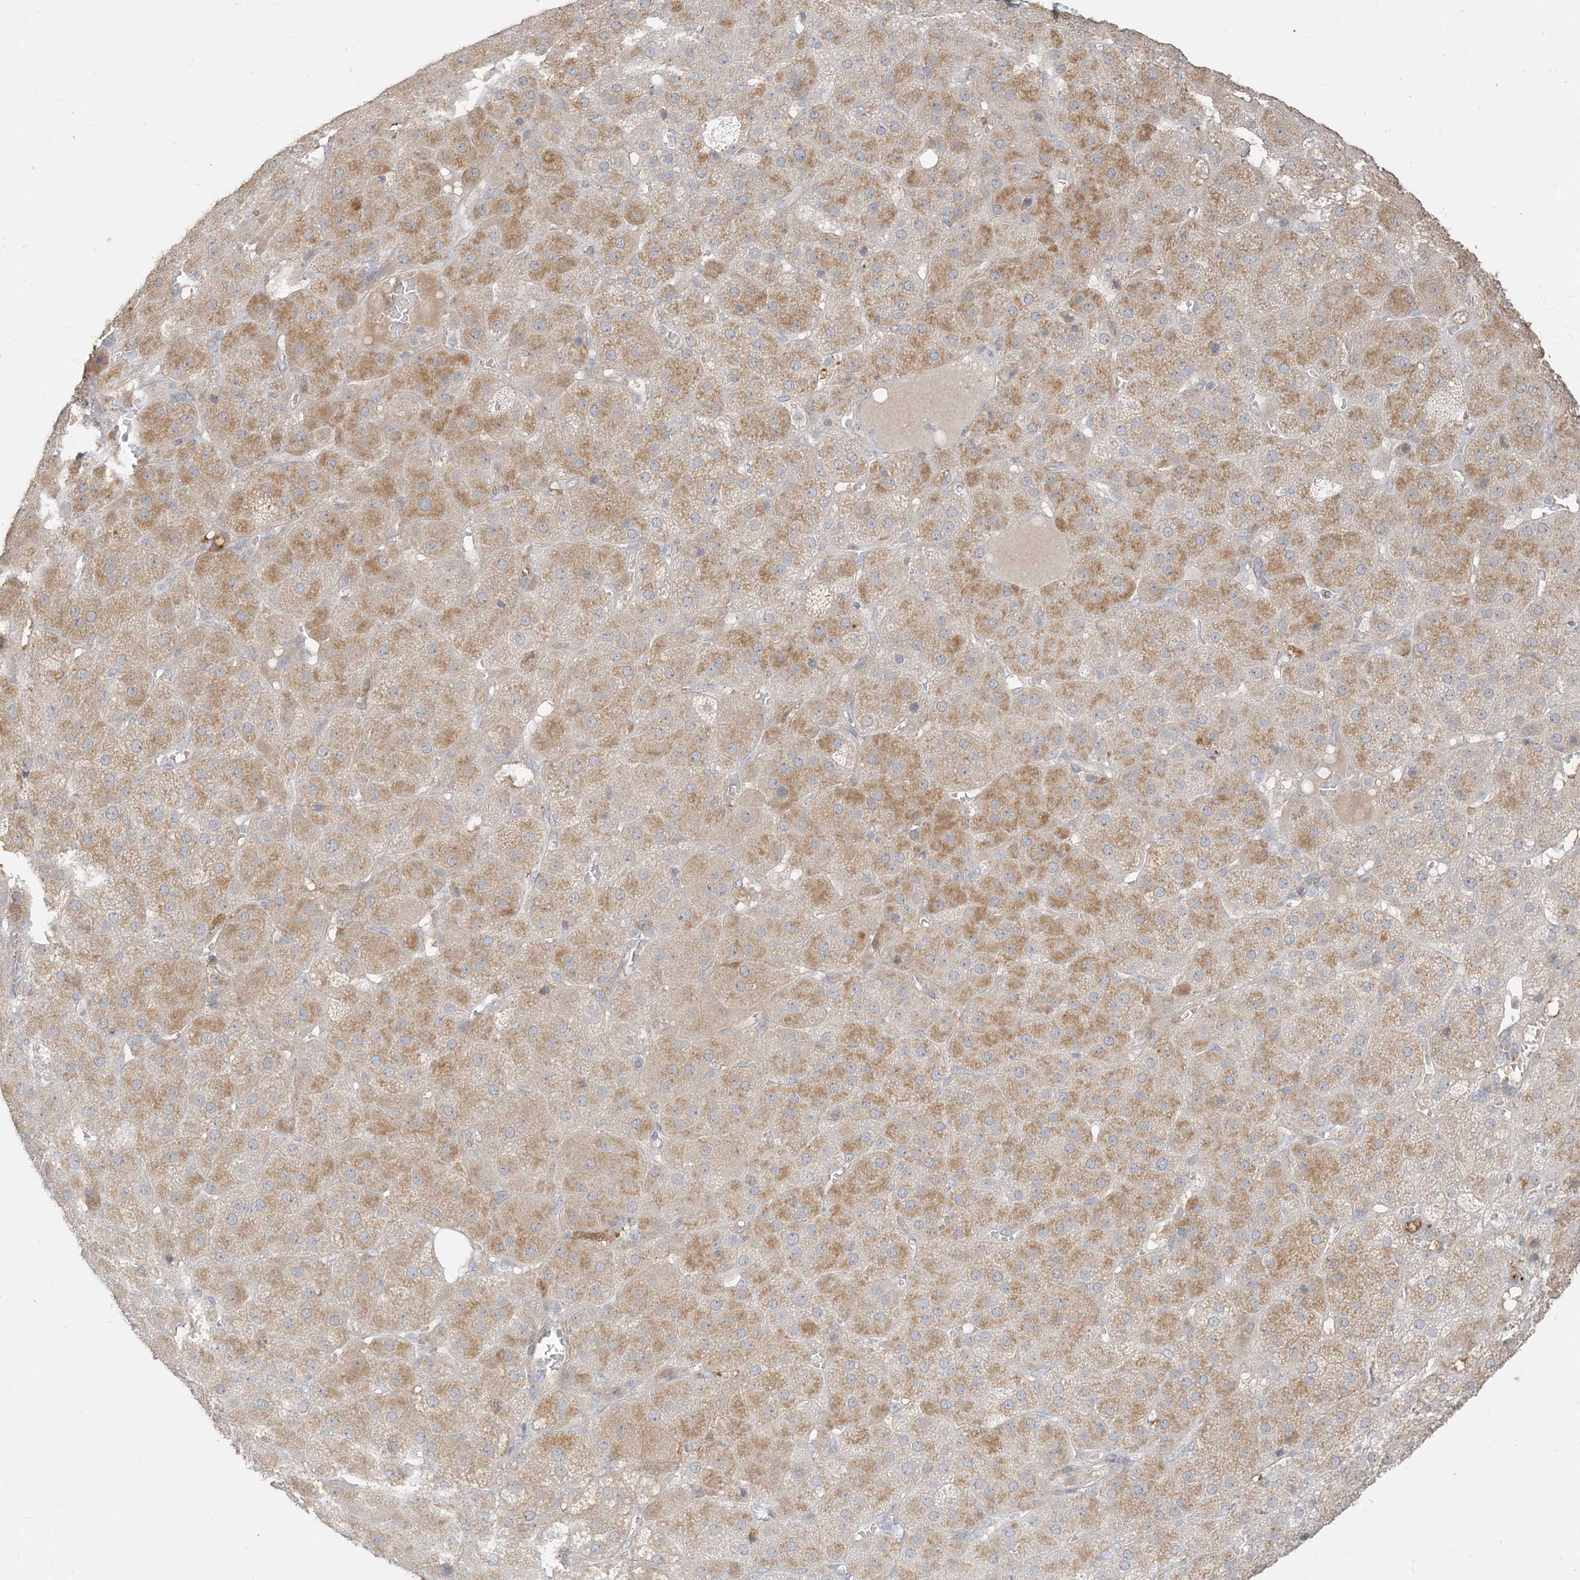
{"staining": {"intensity": "moderate", "quantity": "25%-75%", "location": "cytoplasmic/membranous"}, "tissue": "adrenal gland", "cell_type": "Glandular cells", "image_type": "normal", "snomed": [{"axis": "morphology", "description": "Normal tissue, NOS"}, {"axis": "topography", "description": "Adrenal gland"}], "caption": "High-magnification brightfield microscopy of benign adrenal gland stained with DAB (3,3'-diaminobenzidine) (brown) and counterstained with hematoxylin (blue). glandular cells exhibit moderate cytoplasmic/membranous positivity is identified in approximately25%-75% of cells. (Brightfield microscopy of DAB IHC at high magnification).", "gene": "RNF175", "patient": {"sex": "female", "age": 57}}